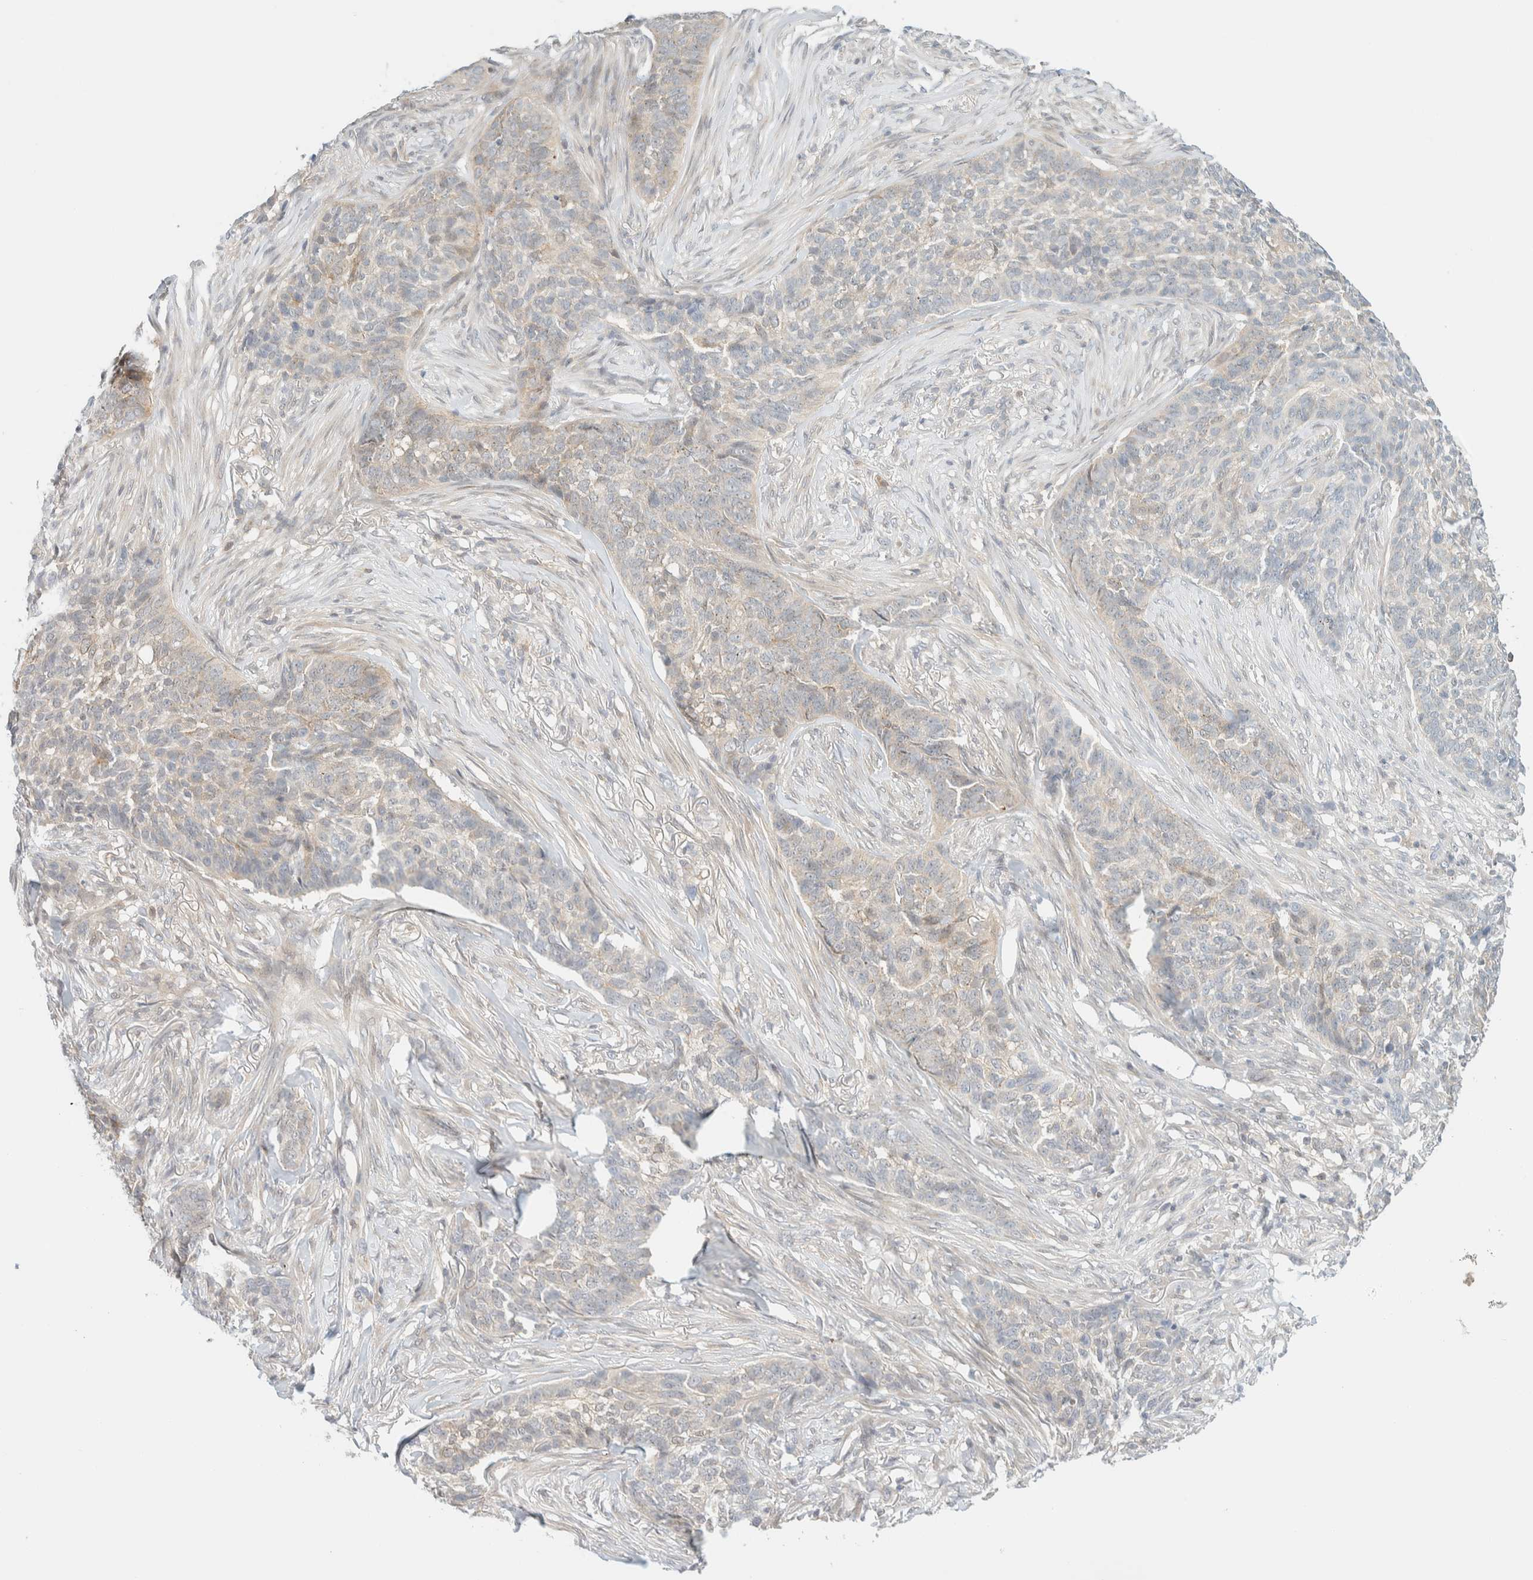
{"staining": {"intensity": "negative", "quantity": "none", "location": "none"}, "tissue": "skin cancer", "cell_type": "Tumor cells", "image_type": "cancer", "snomed": [{"axis": "morphology", "description": "Basal cell carcinoma"}, {"axis": "topography", "description": "Skin"}], "caption": "Basal cell carcinoma (skin) was stained to show a protein in brown. There is no significant positivity in tumor cells.", "gene": "PCYT2", "patient": {"sex": "male", "age": 85}}